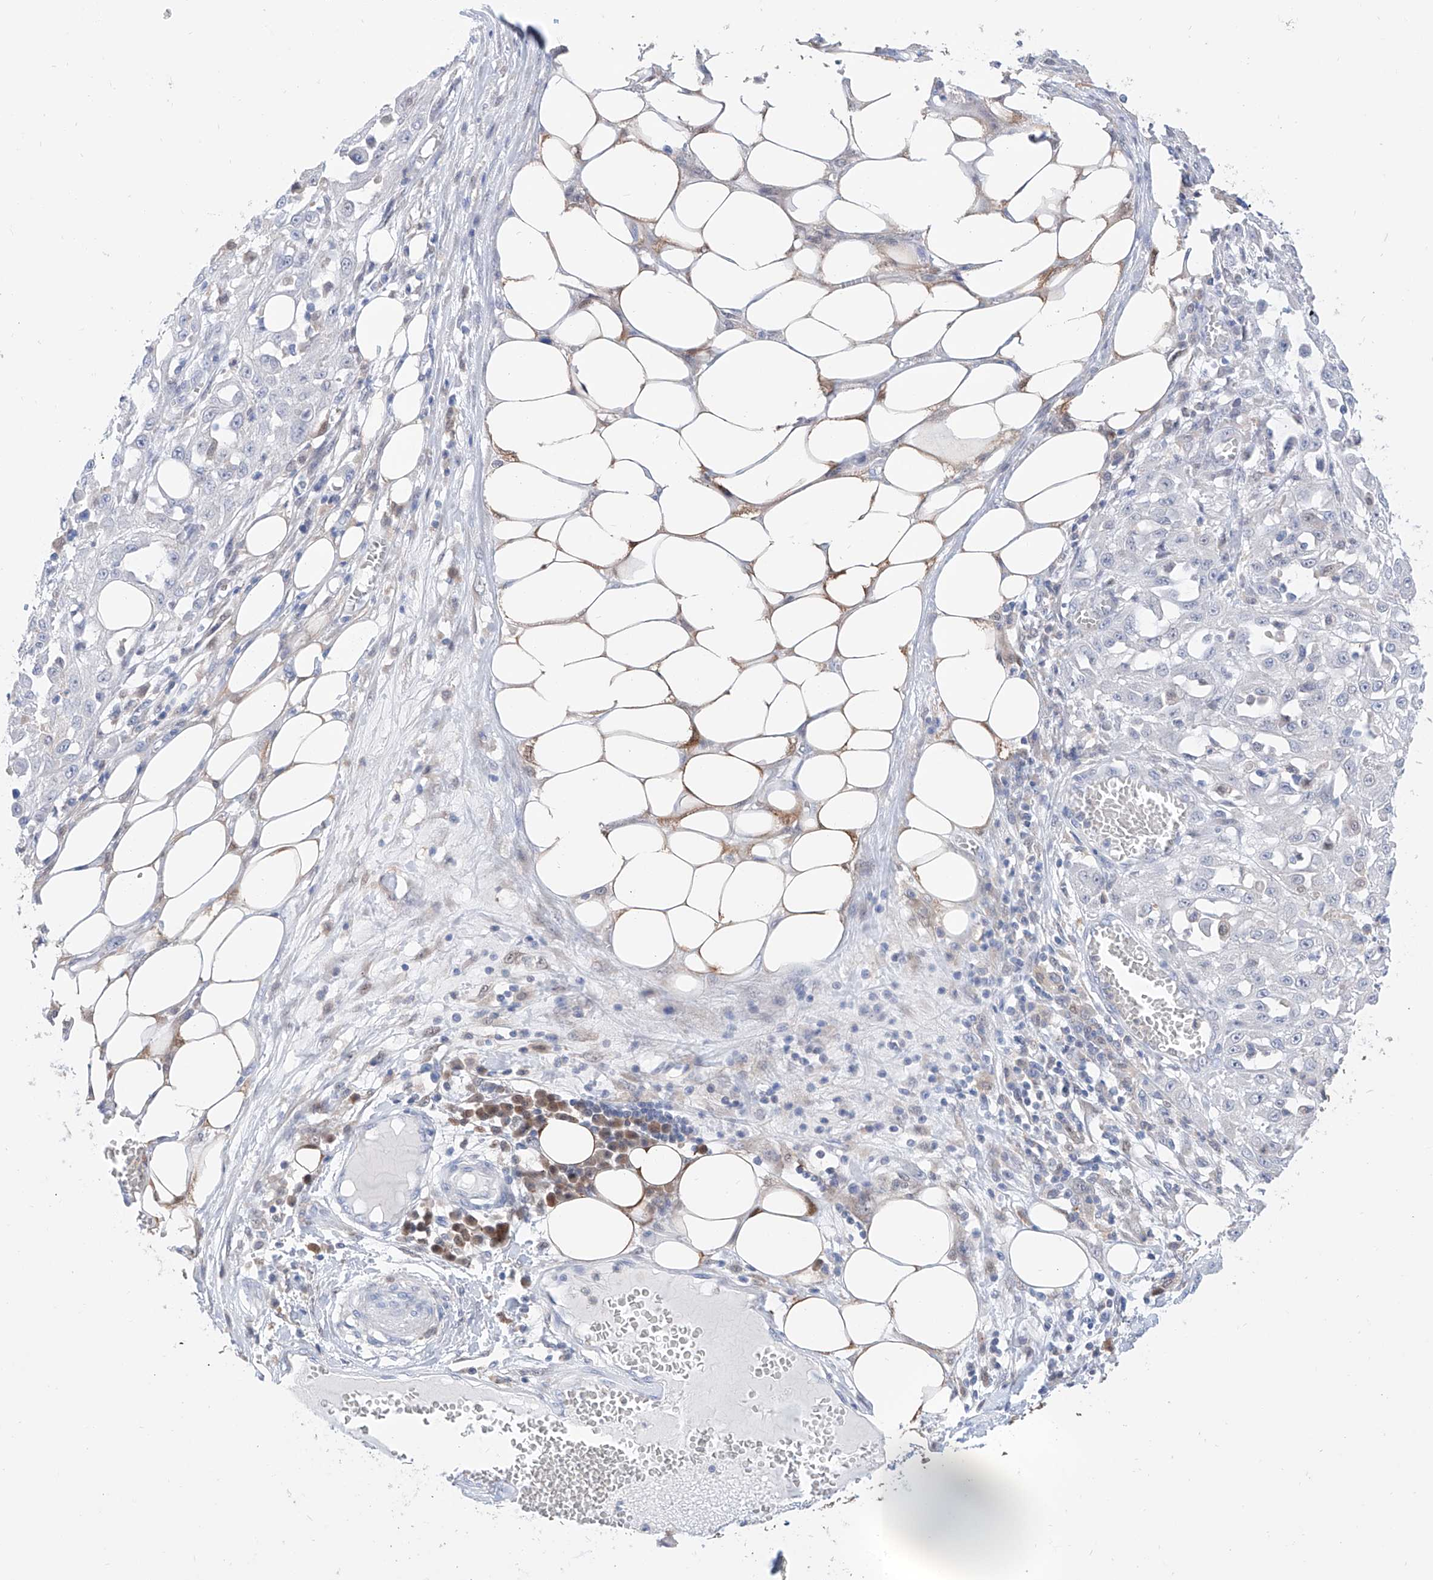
{"staining": {"intensity": "negative", "quantity": "none", "location": "none"}, "tissue": "skin cancer", "cell_type": "Tumor cells", "image_type": "cancer", "snomed": [{"axis": "morphology", "description": "Squamous cell carcinoma, NOS"}, {"axis": "morphology", "description": "Squamous cell carcinoma, metastatic, NOS"}, {"axis": "topography", "description": "Skin"}, {"axis": "topography", "description": "Lymph node"}], "caption": "High magnification brightfield microscopy of skin cancer stained with DAB (3,3'-diaminobenzidine) (brown) and counterstained with hematoxylin (blue): tumor cells show no significant expression.", "gene": "PDXK", "patient": {"sex": "male", "age": 75}}